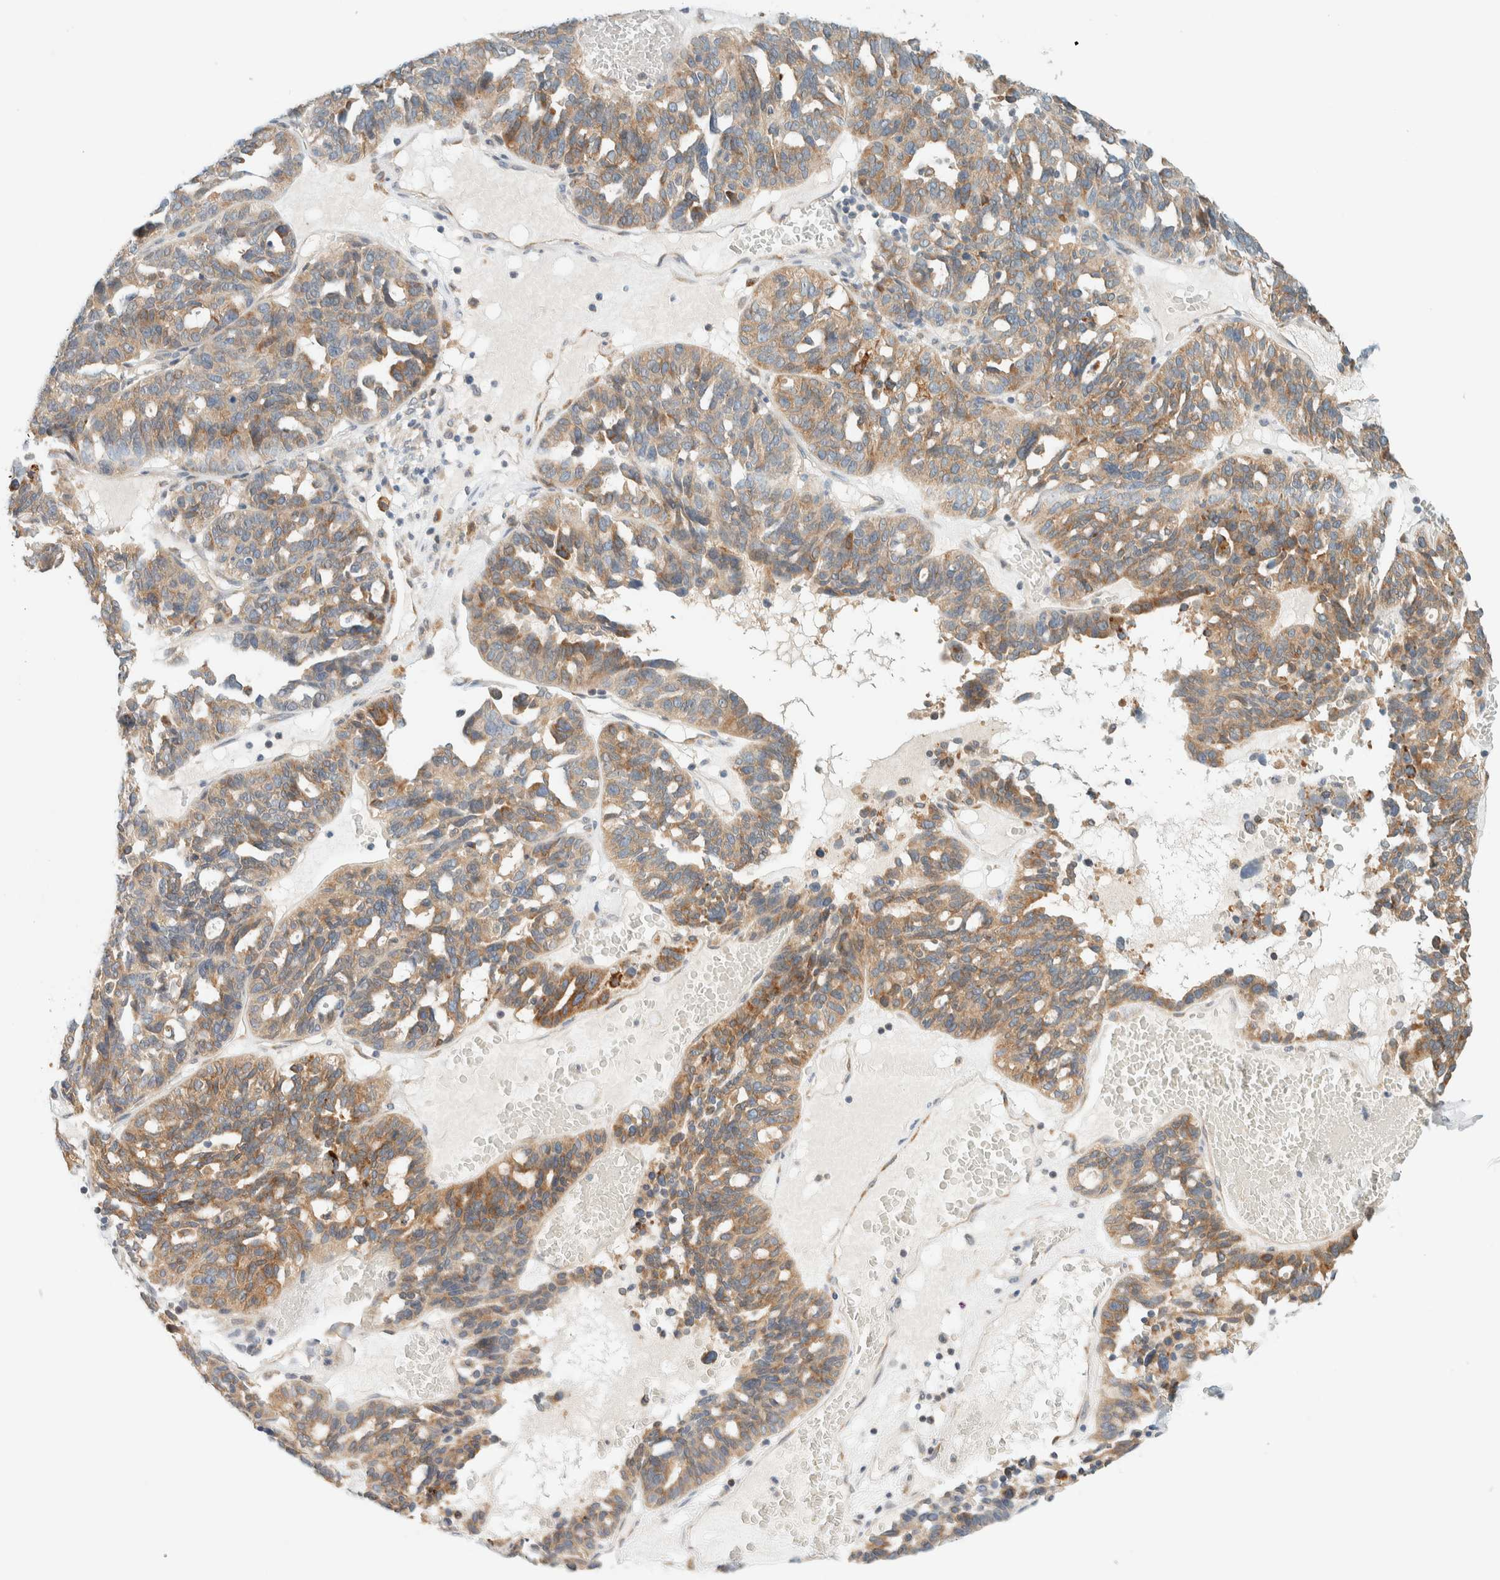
{"staining": {"intensity": "moderate", "quantity": ">75%", "location": "cytoplasmic/membranous"}, "tissue": "ovarian cancer", "cell_type": "Tumor cells", "image_type": "cancer", "snomed": [{"axis": "morphology", "description": "Cystadenocarcinoma, serous, NOS"}, {"axis": "topography", "description": "Ovary"}], "caption": "A photomicrograph of human ovarian cancer stained for a protein shows moderate cytoplasmic/membranous brown staining in tumor cells. Nuclei are stained in blue.", "gene": "SUMF2", "patient": {"sex": "female", "age": 59}}